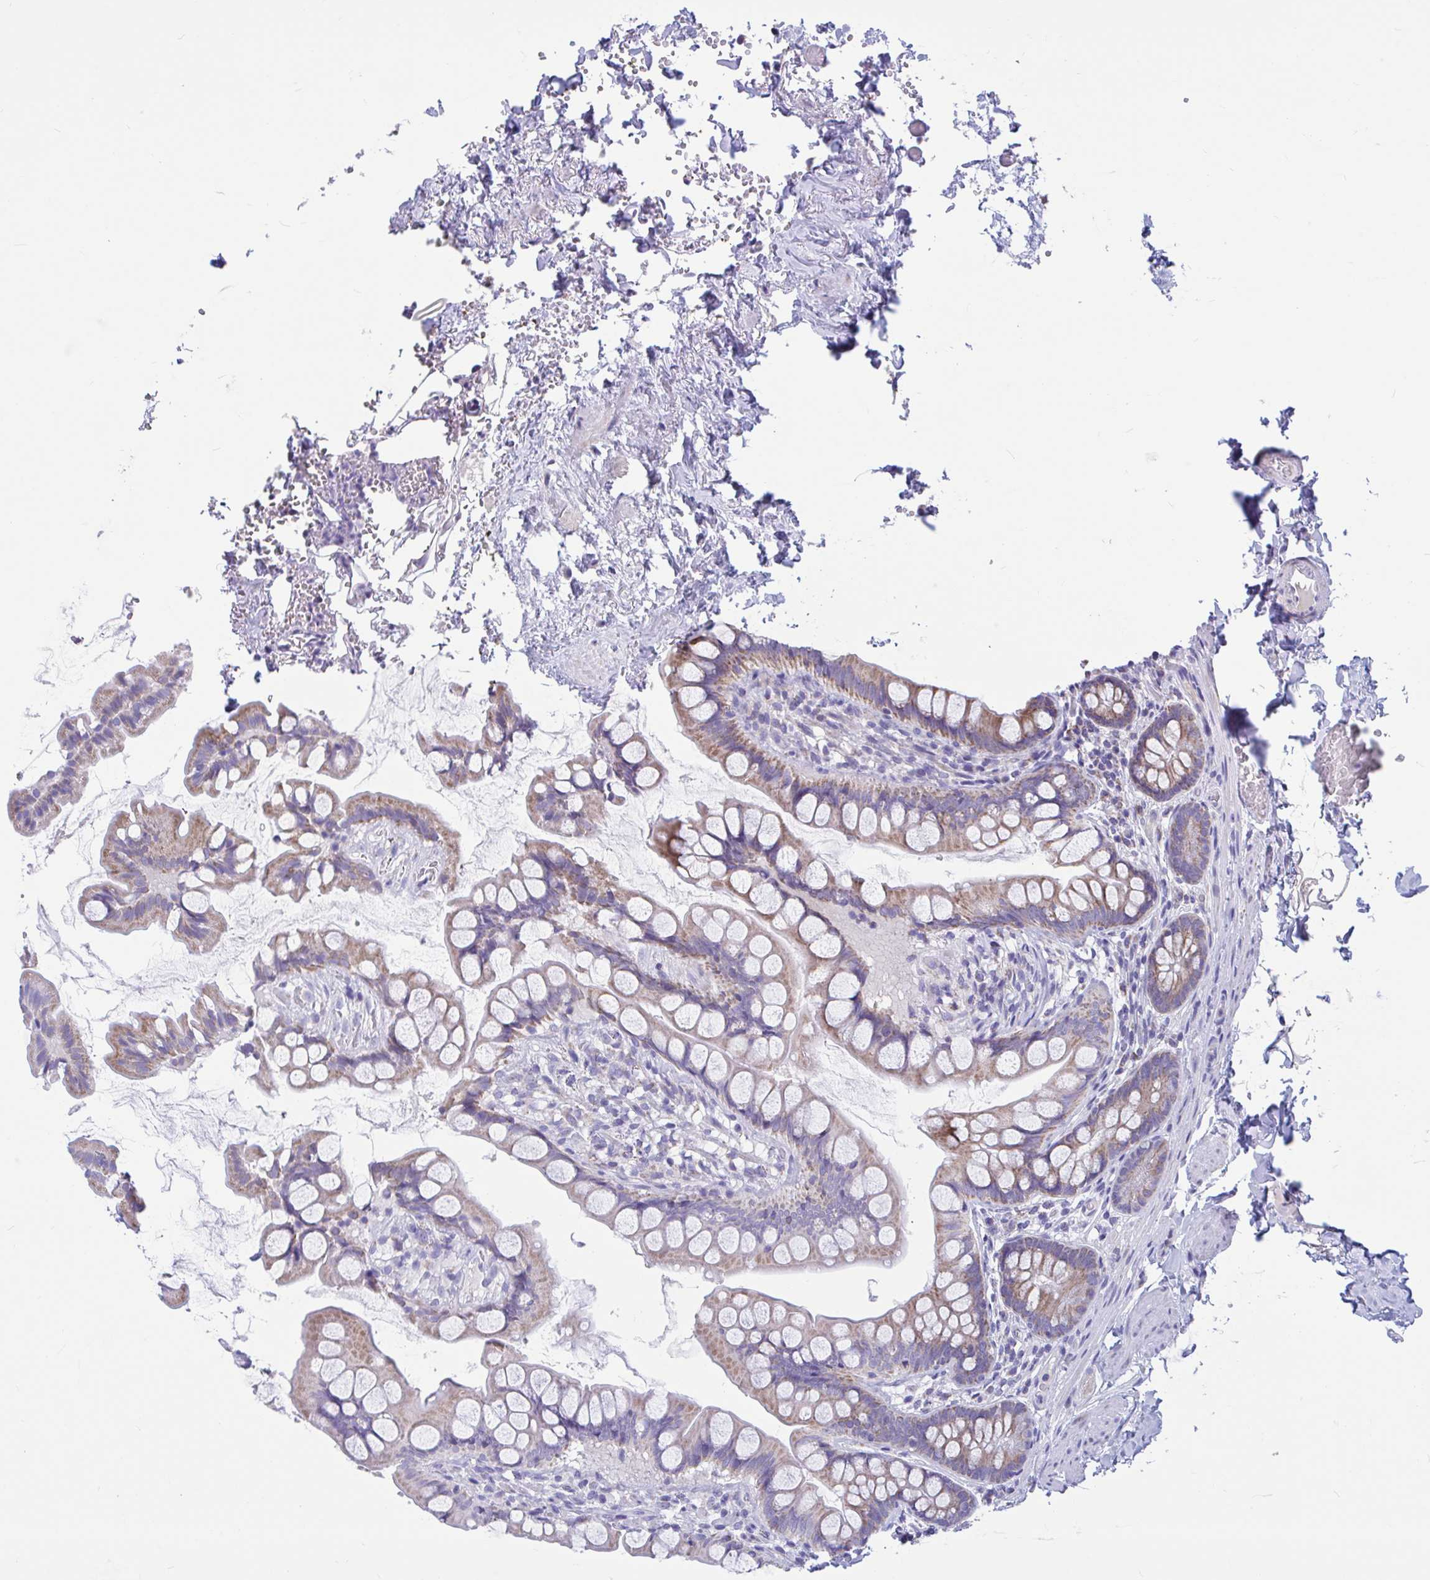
{"staining": {"intensity": "moderate", "quantity": ">75%", "location": "cytoplasmic/membranous"}, "tissue": "small intestine", "cell_type": "Glandular cells", "image_type": "normal", "snomed": [{"axis": "morphology", "description": "Normal tissue, NOS"}, {"axis": "topography", "description": "Small intestine"}], "caption": "Moderate cytoplasmic/membranous positivity for a protein is seen in about >75% of glandular cells of normal small intestine using IHC.", "gene": "OR13A1", "patient": {"sex": "male", "age": 70}}